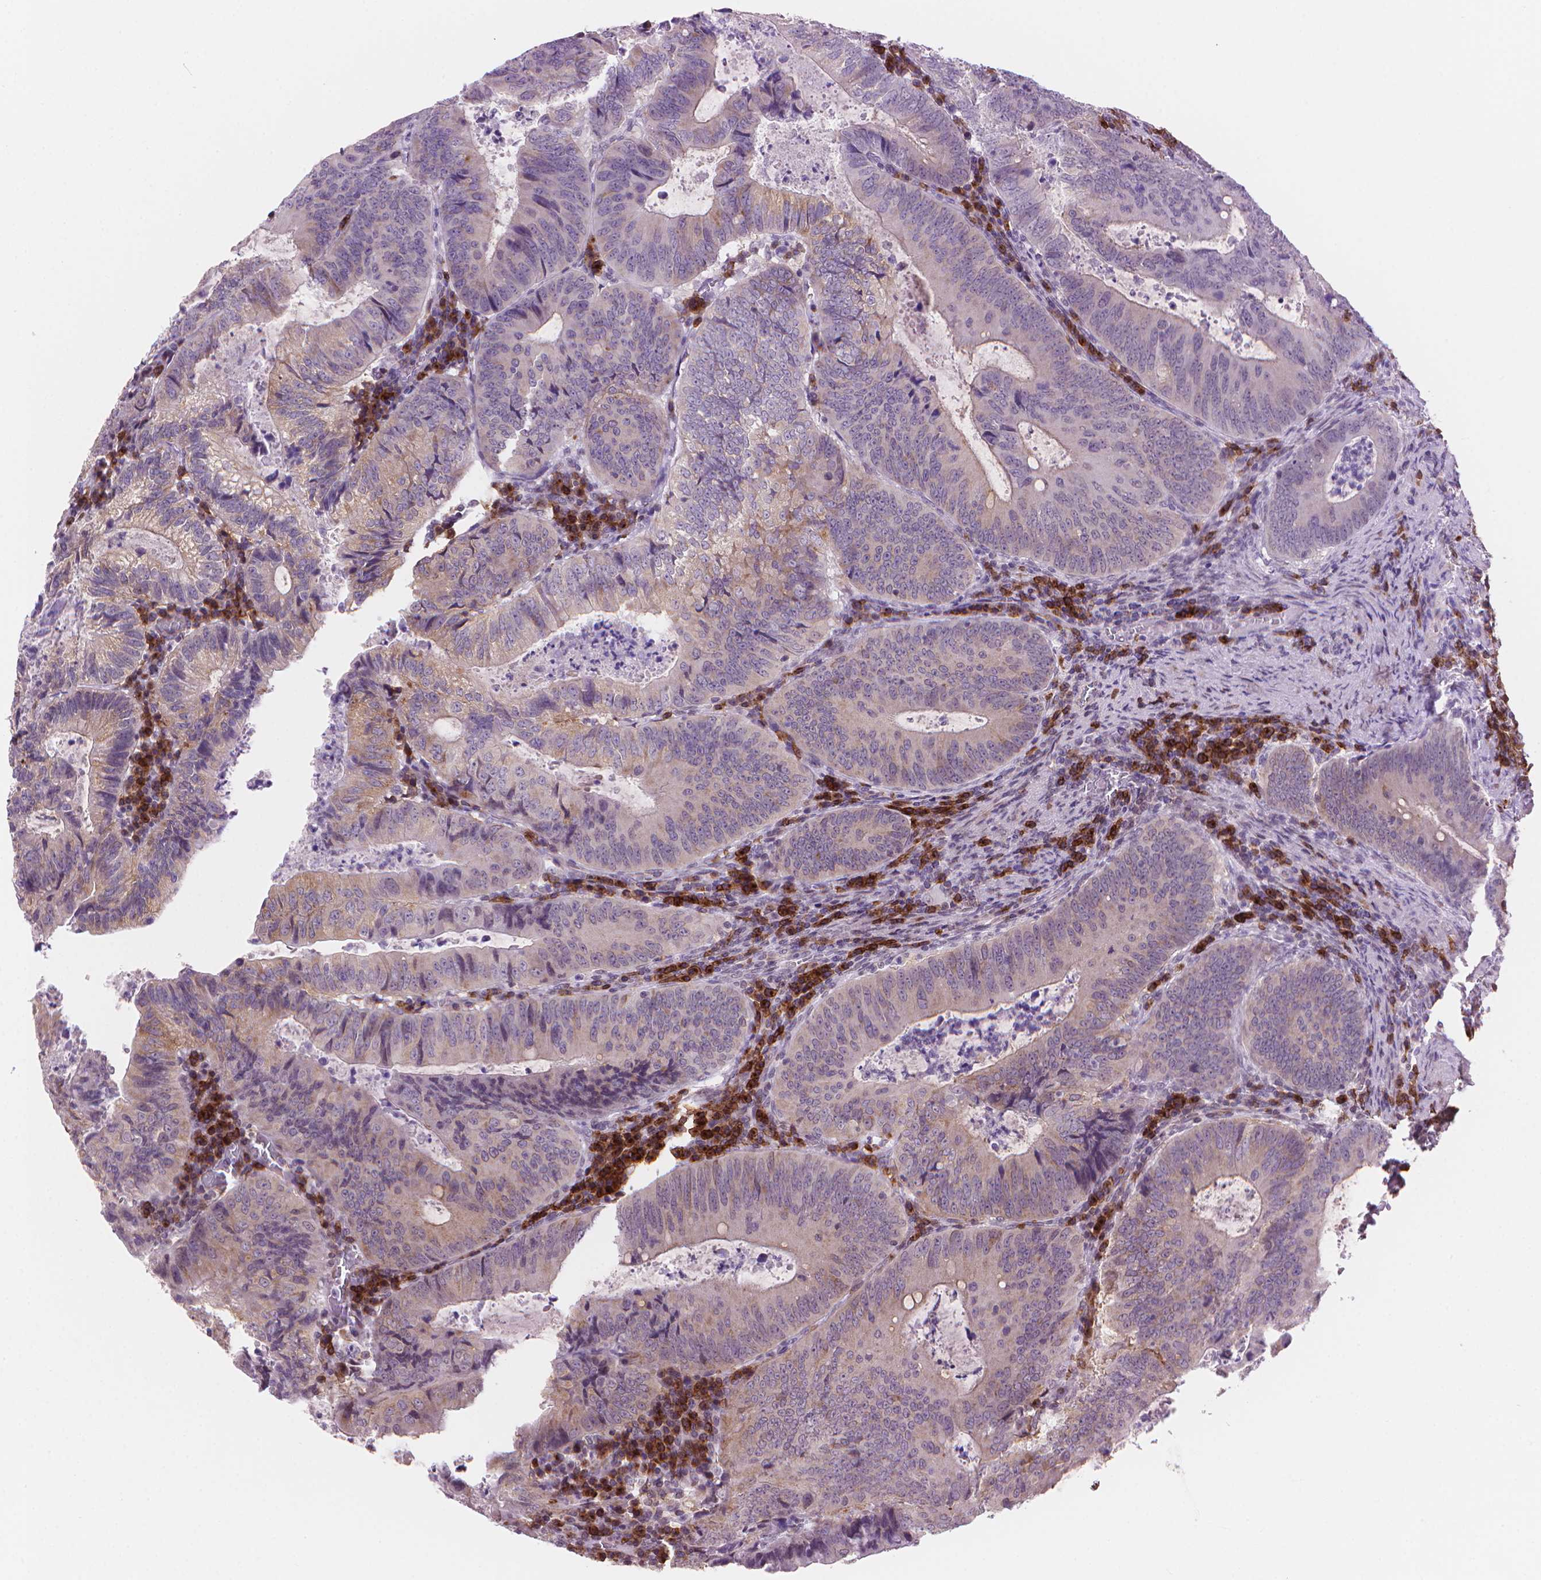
{"staining": {"intensity": "weak", "quantity": "<25%", "location": "cytoplasmic/membranous"}, "tissue": "colorectal cancer", "cell_type": "Tumor cells", "image_type": "cancer", "snomed": [{"axis": "morphology", "description": "Adenocarcinoma, NOS"}, {"axis": "topography", "description": "Colon"}], "caption": "This is an immunohistochemistry (IHC) histopathology image of human colorectal cancer. There is no positivity in tumor cells.", "gene": "TMEM184A", "patient": {"sex": "male", "age": 67}}